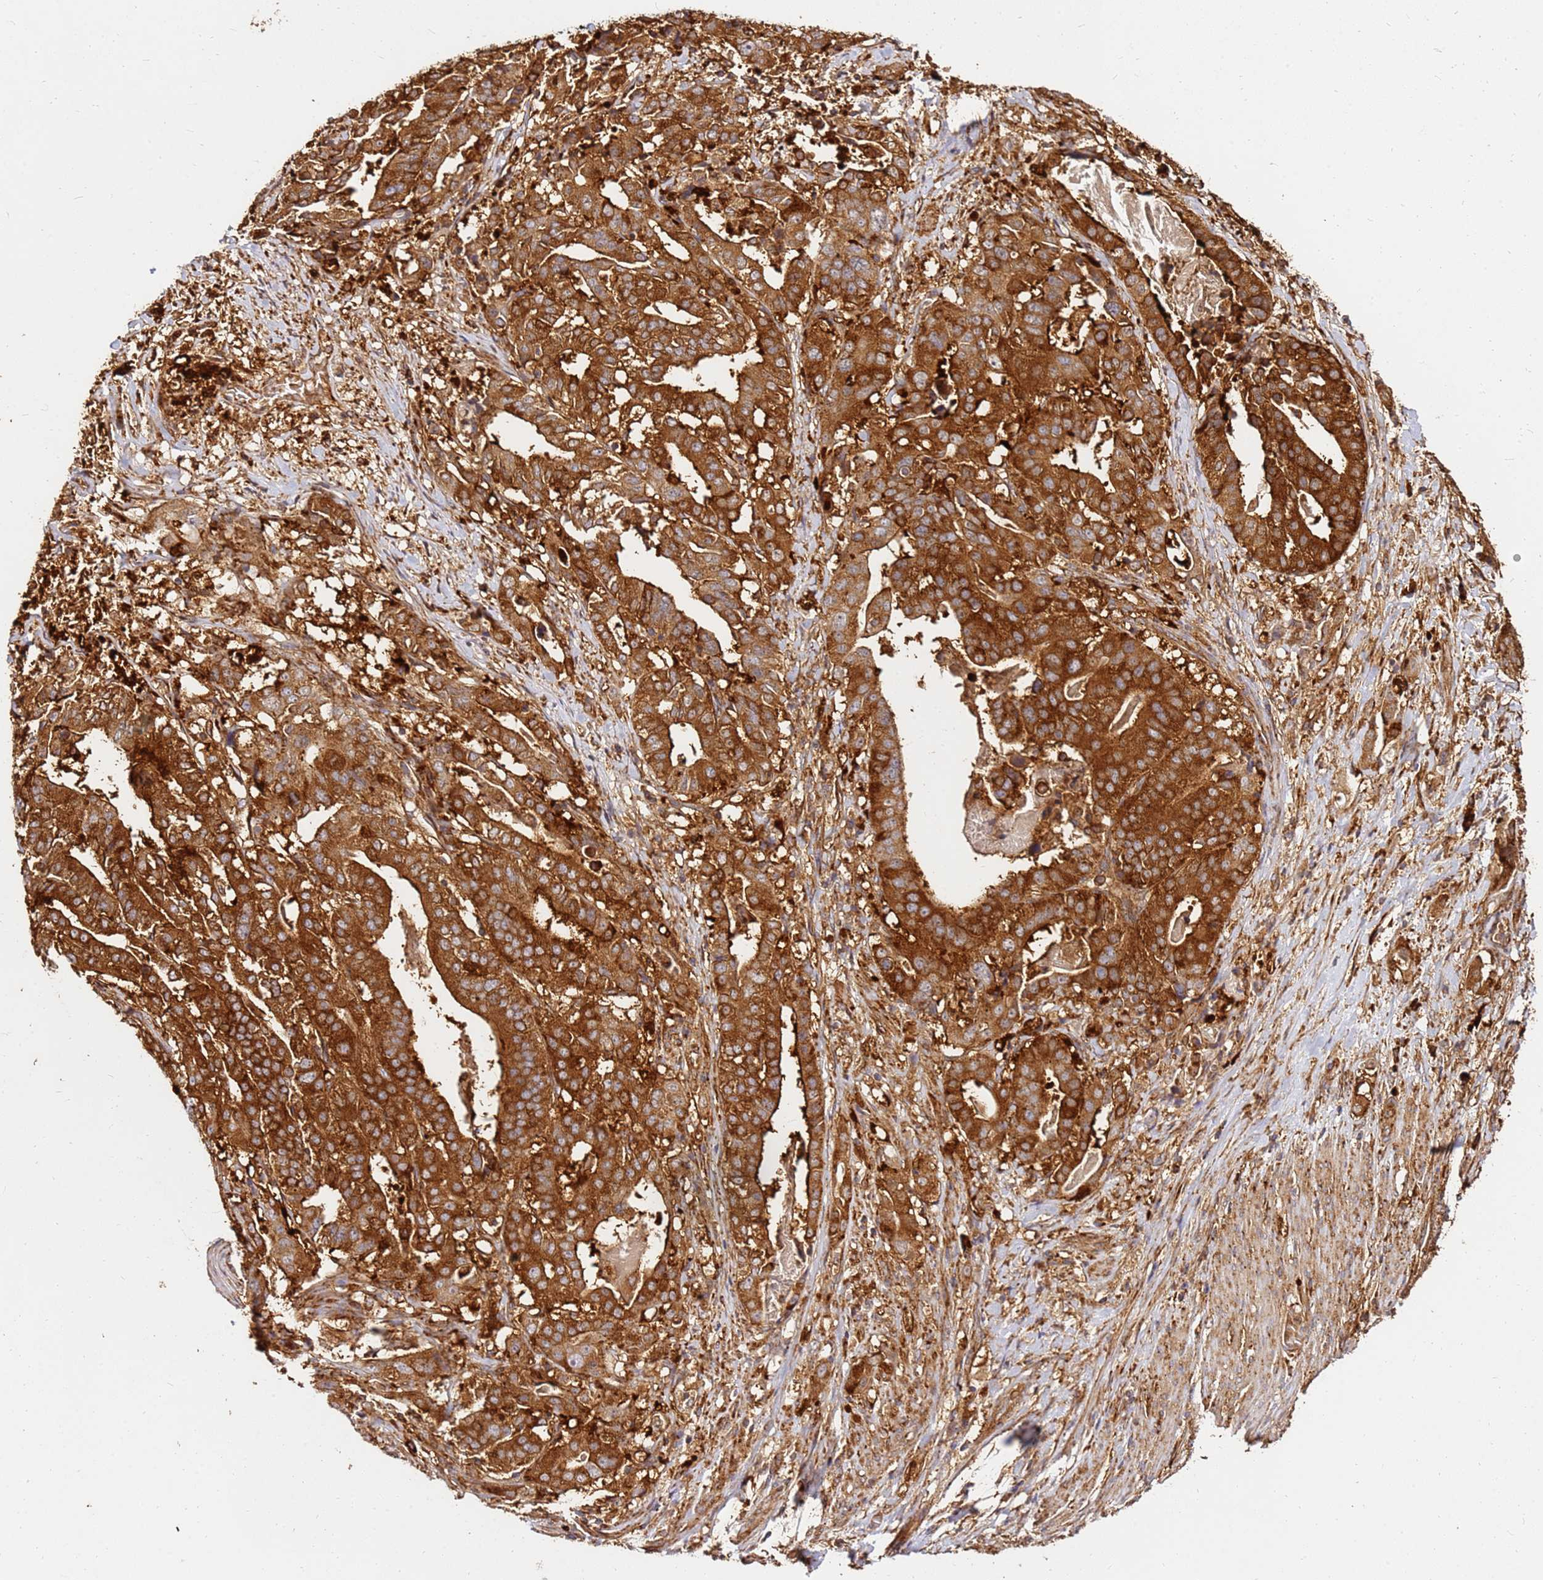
{"staining": {"intensity": "strong", "quantity": ">75%", "location": "cytoplasmic/membranous"}, "tissue": "stomach cancer", "cell_type": "Tumor cells", "image_type": "cancer", "snomed": [{"axis": "morphology", "description": "Adenocarcinoma, NOS"}, {"axis": "topography", "description": "Stomach"}], "caption": "Stomach adenocarcinoma tissue demonstrates strong cytoplasmic/membranous staining in approximately >75% of tumor cells, visualized by immunohistochemistry.", "gene": "DVL3", "patient": {"sex": "male", "age": 48}}